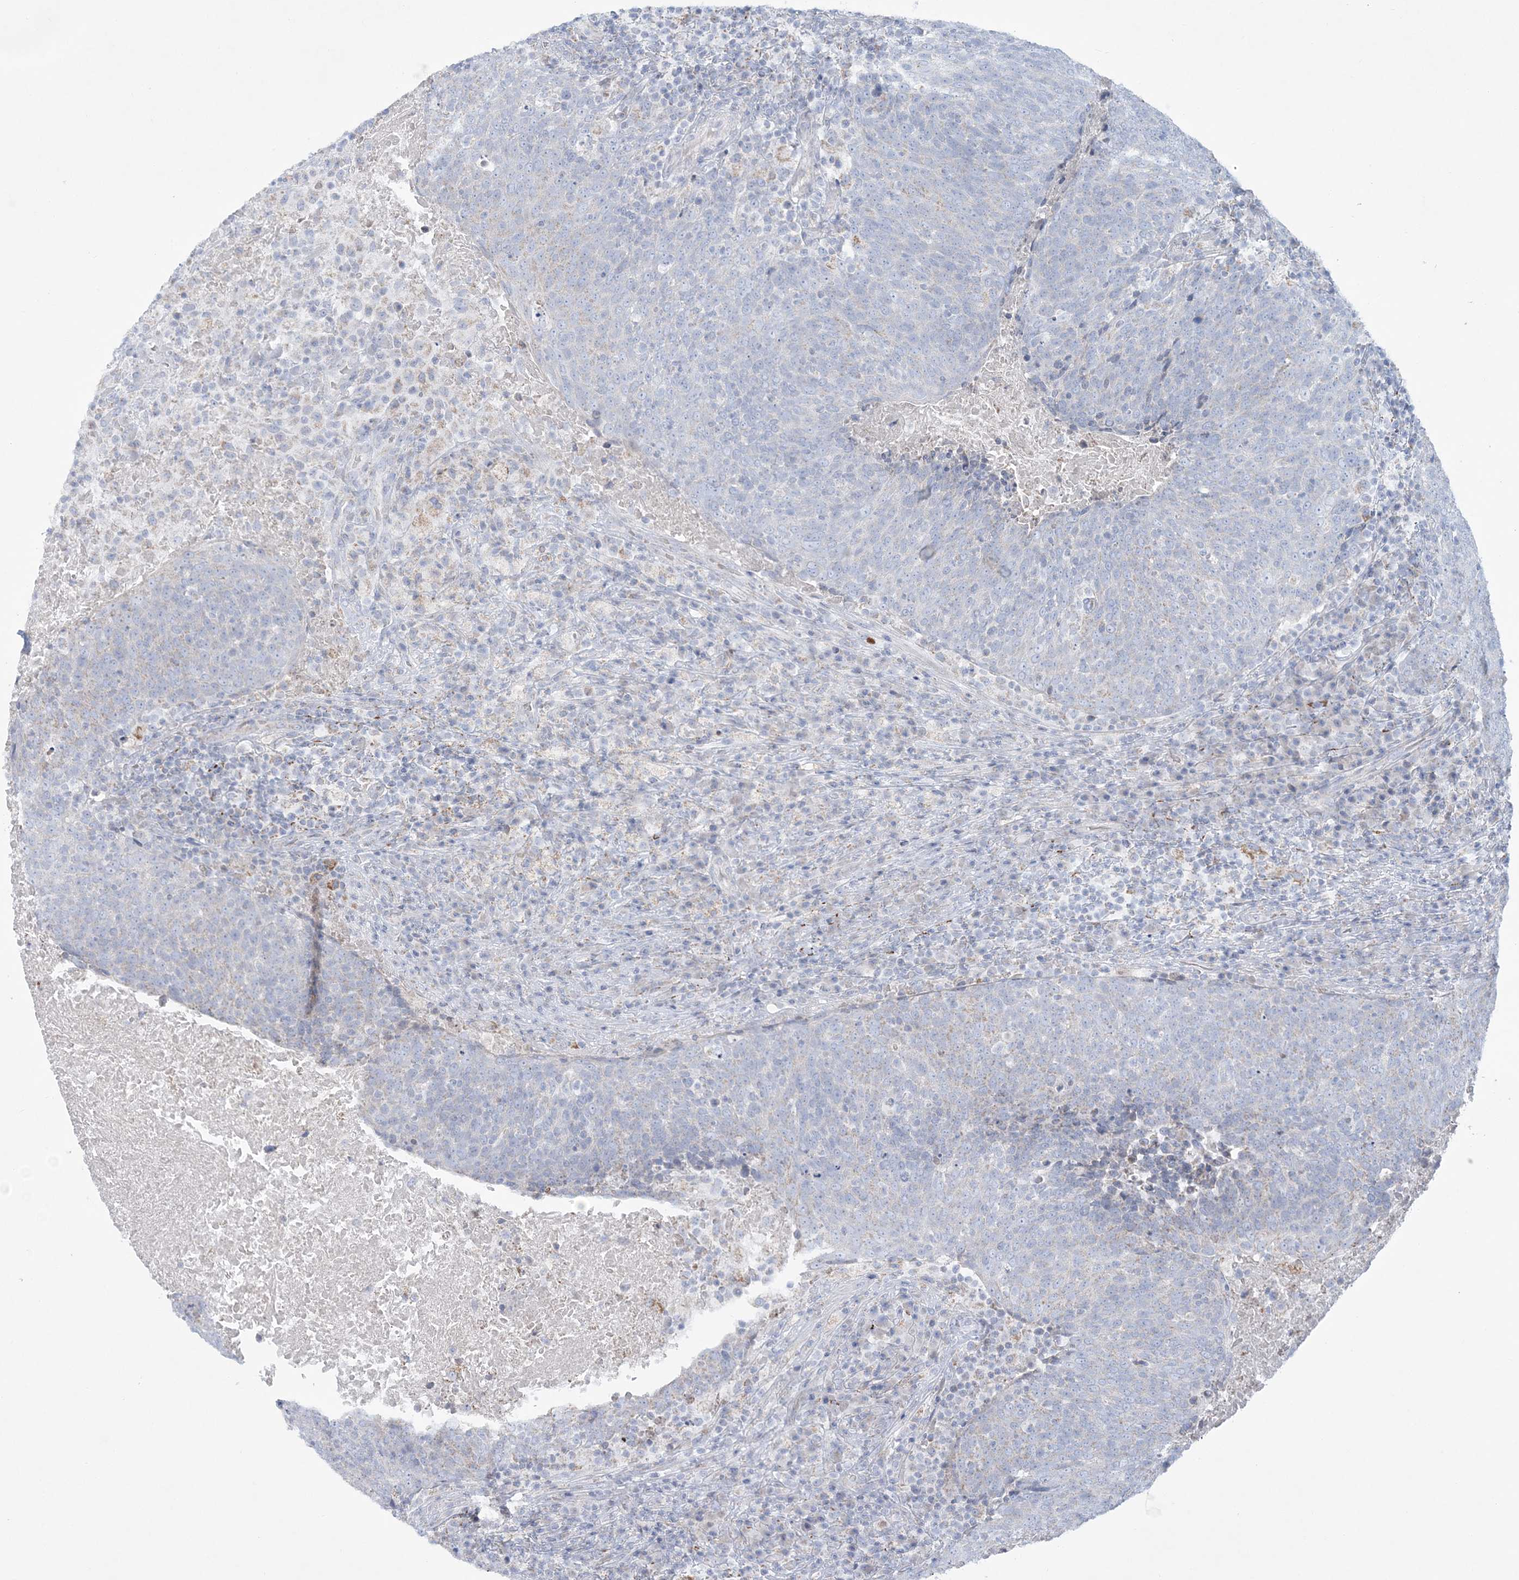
{"staining": {"intensity": "negative", "quantity": "none", "location": "none"}, "tissue": "head and neck cancer", "cell_type": "Tumor cells", "image_type": "cancer", "snomed": [{"axis": "morphology", "description": "Squamous cell carcinoma, NOS"}, {"axis": "morphology", "description": "Squamous cell carcinoma, metastatic, NOS"}, {"axis": "topography", "description": "Lymph node"}, {"axis": "topography", "description": "Head-Neck"}], "caption": "Tumor cells show no significant staining in head and neck squamous cell carcinoma. (Immunohistochemistry (ihc), brightfield microscopy, high magnification).", "gene": "TBC1D7", "patient": {"sex": "male", "age": 62}}